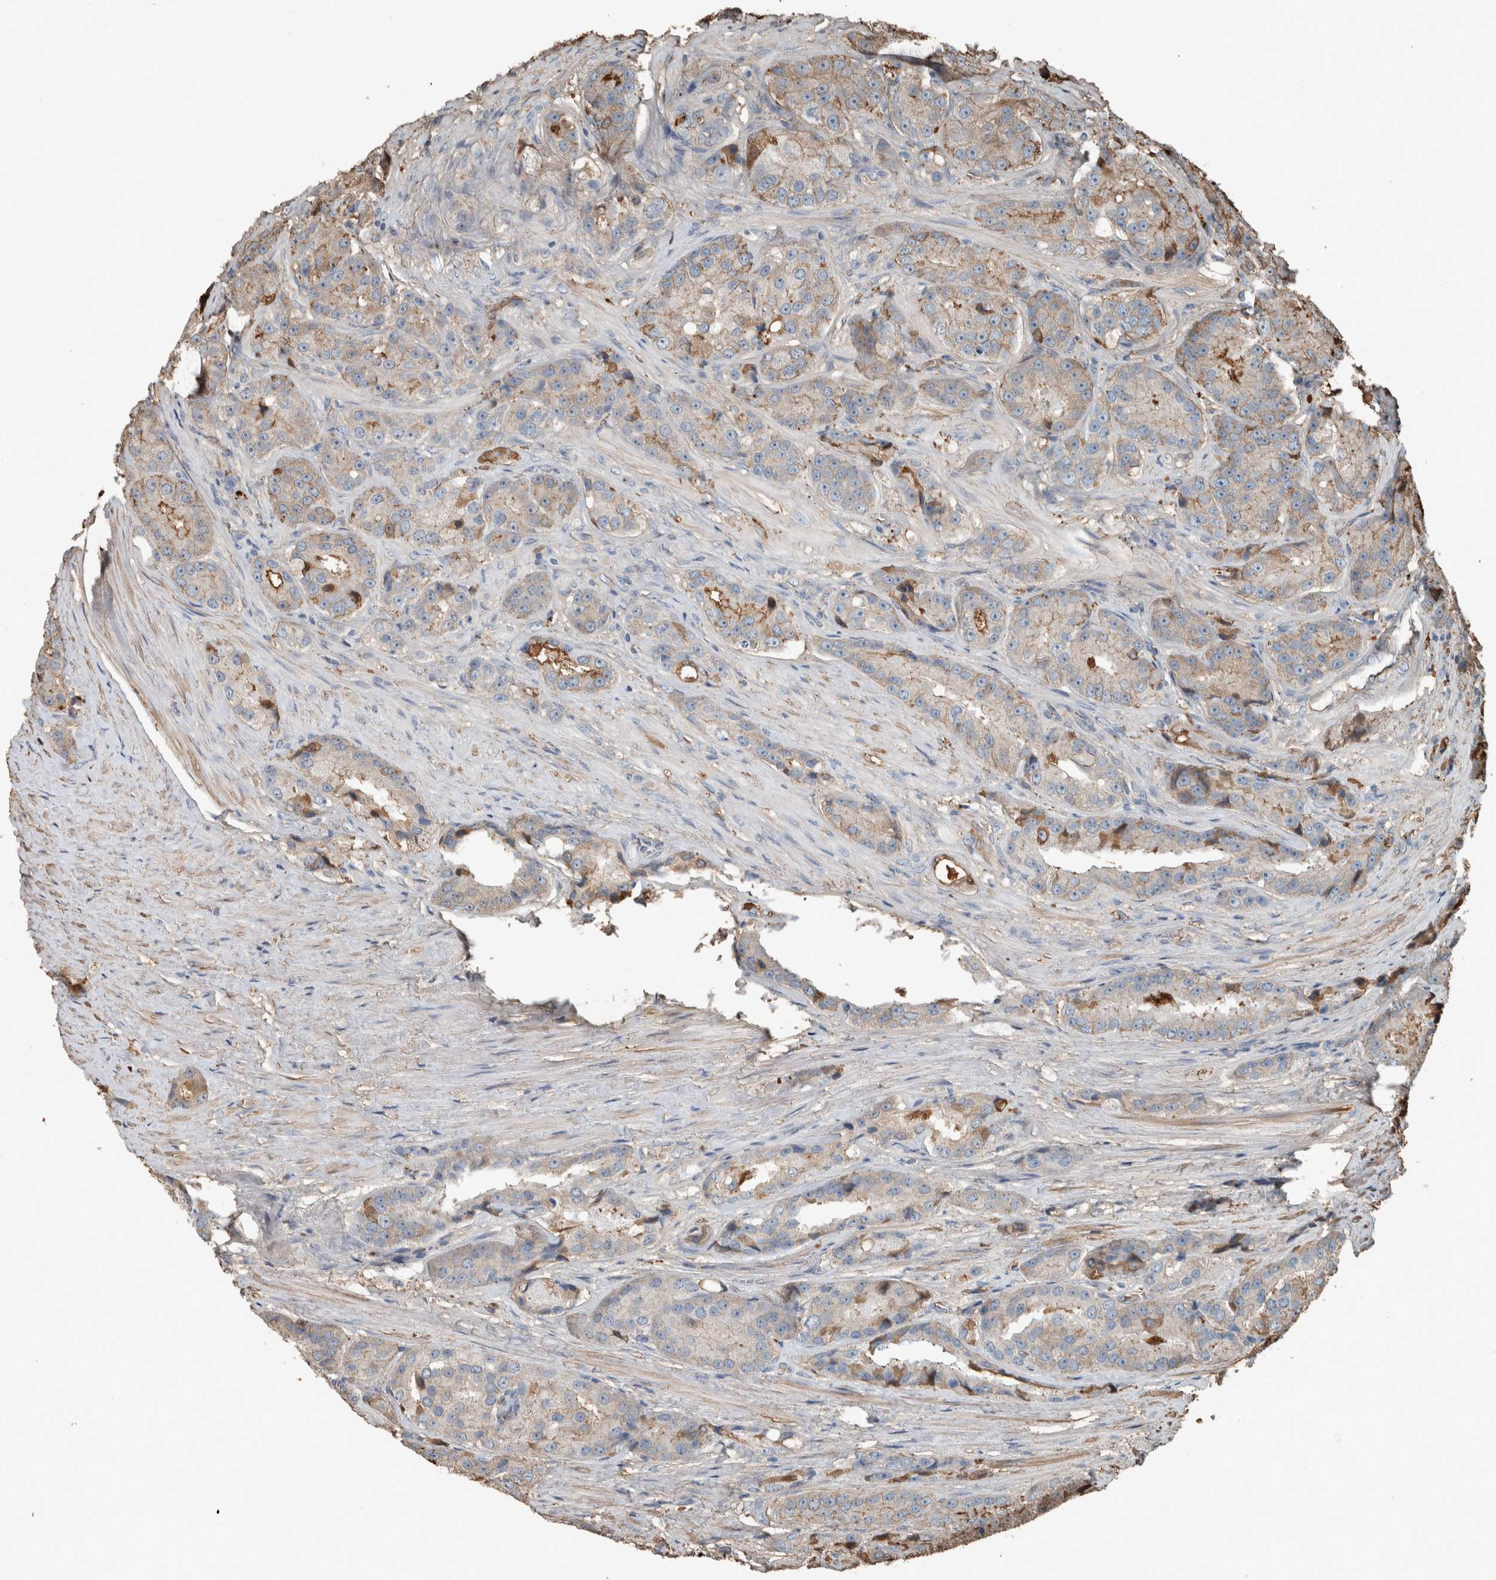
{"staining": {"intensity": "moderate", "quantity": "<25%", "location": "cytoplasmic/membranous"}, "tissue": "prostate cancer", "cell_type": "Tumor cells", "image_type": "cancer", "snomed": [{"axis": "morphology", "description": "Adenocarcinoma, High grade"}, {"axis": "topography", "description": "Prostate"}], "caption": "A low amount of moderate cytoplasmic/membranous expression is identified in about <25% of tumor cells in prostate cancer tissue. (brown staining indicates protein expression, while blue staining denotes nuclei).", "gene": "USP34", "patient": {"sex": "male", "age": 60}}